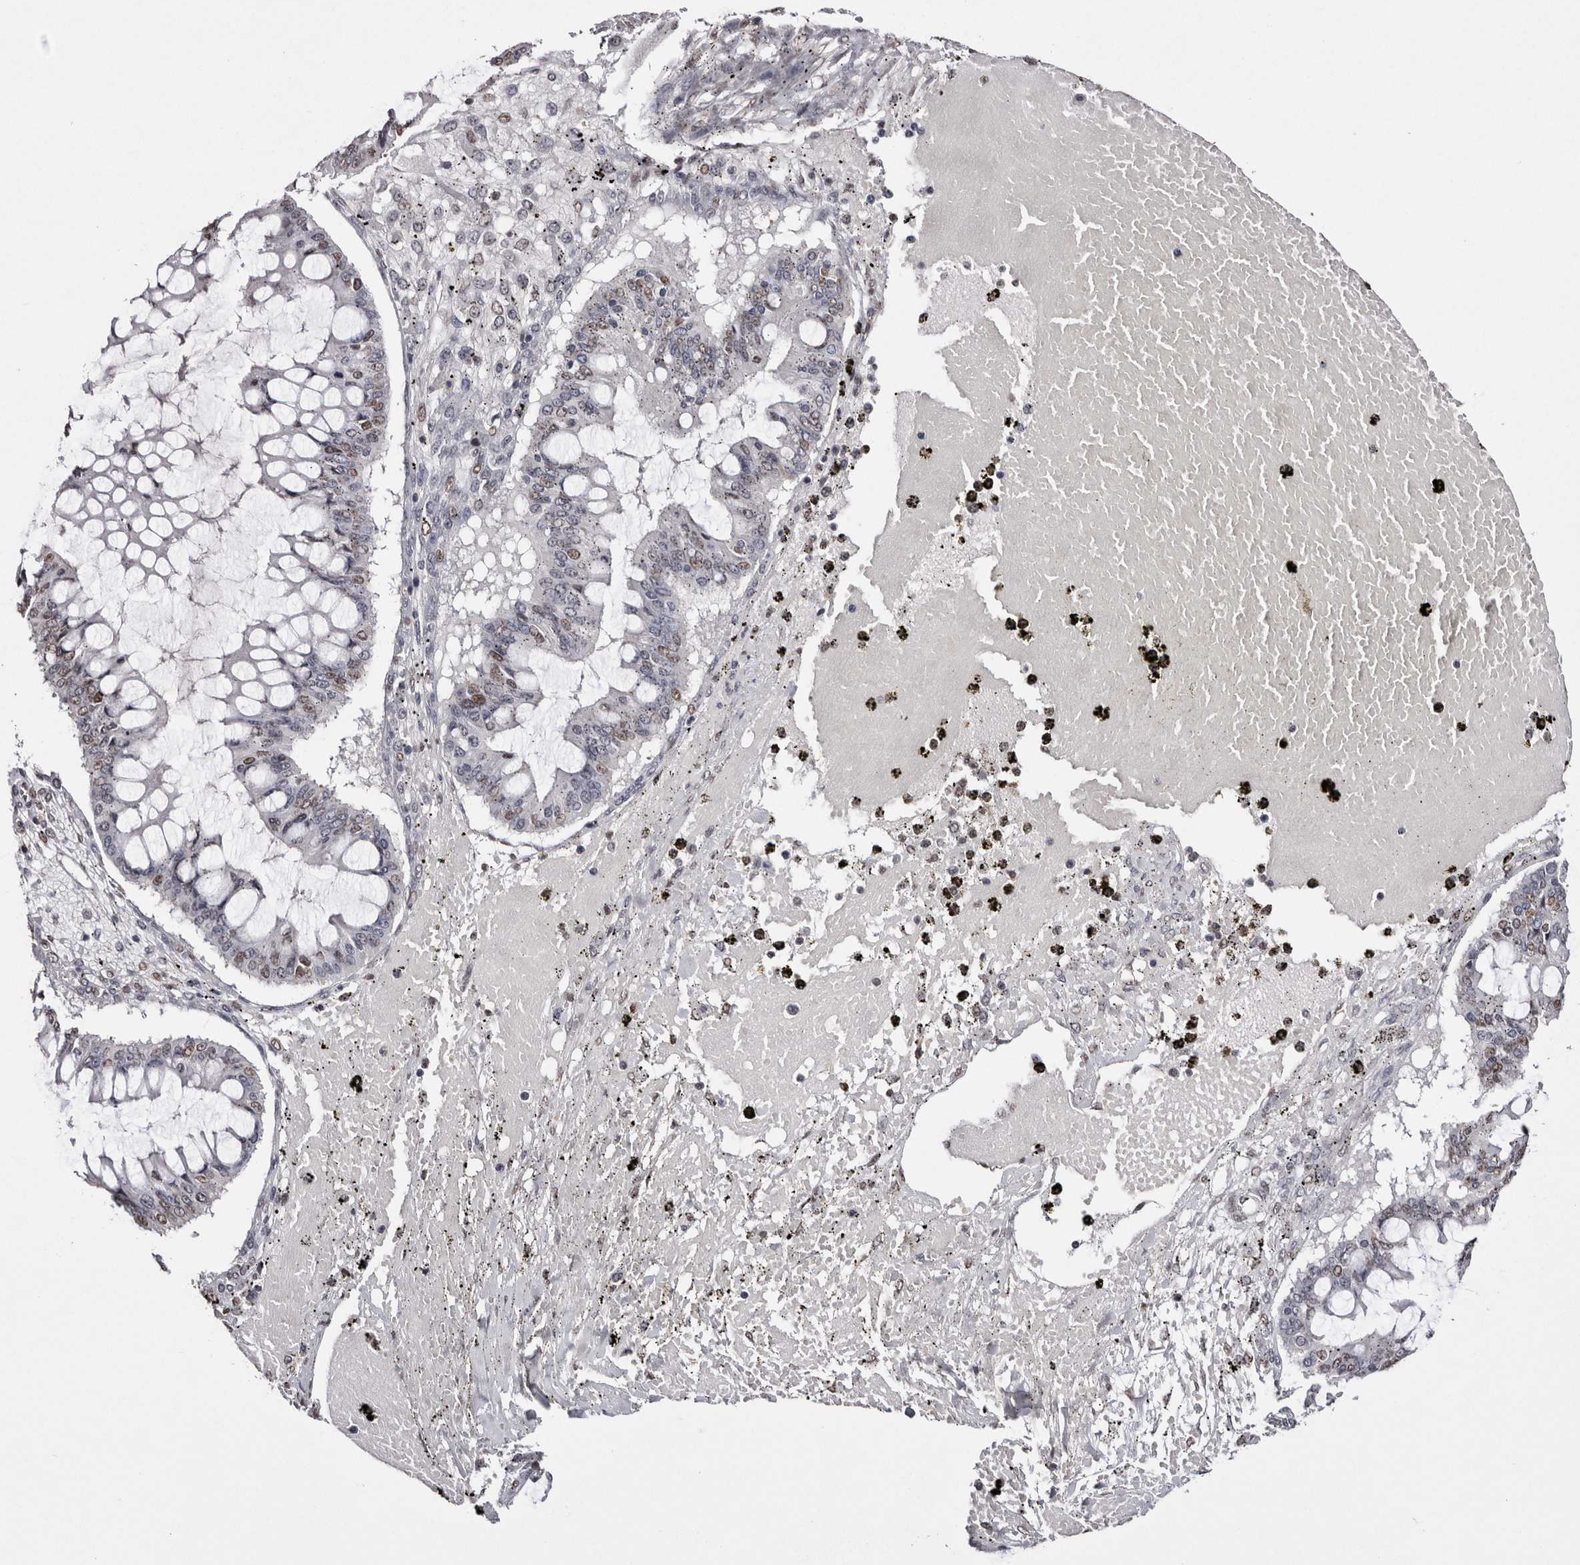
{"staining": {"intensity": "moderate", "quantity": "25%-75%", "location": "nuclear"}, "tissue": "ovarian cancer", "cell_type": "Tumor cells", "image_type": "cancer", "snomed": [{"axis": "morphology", "description": "Cystadenocarcinoma, mucinous, NOS"}, {"axis": "topography", "description": "Ovary"}], "caption": "The image shows immunohistochemical staining of ovarian cancer. There is moderate nuclear expression is identified in about 25%-75% of tumor cells.", "gene": "SMC1A", "patient": {"sex": "female", "age": 73}}